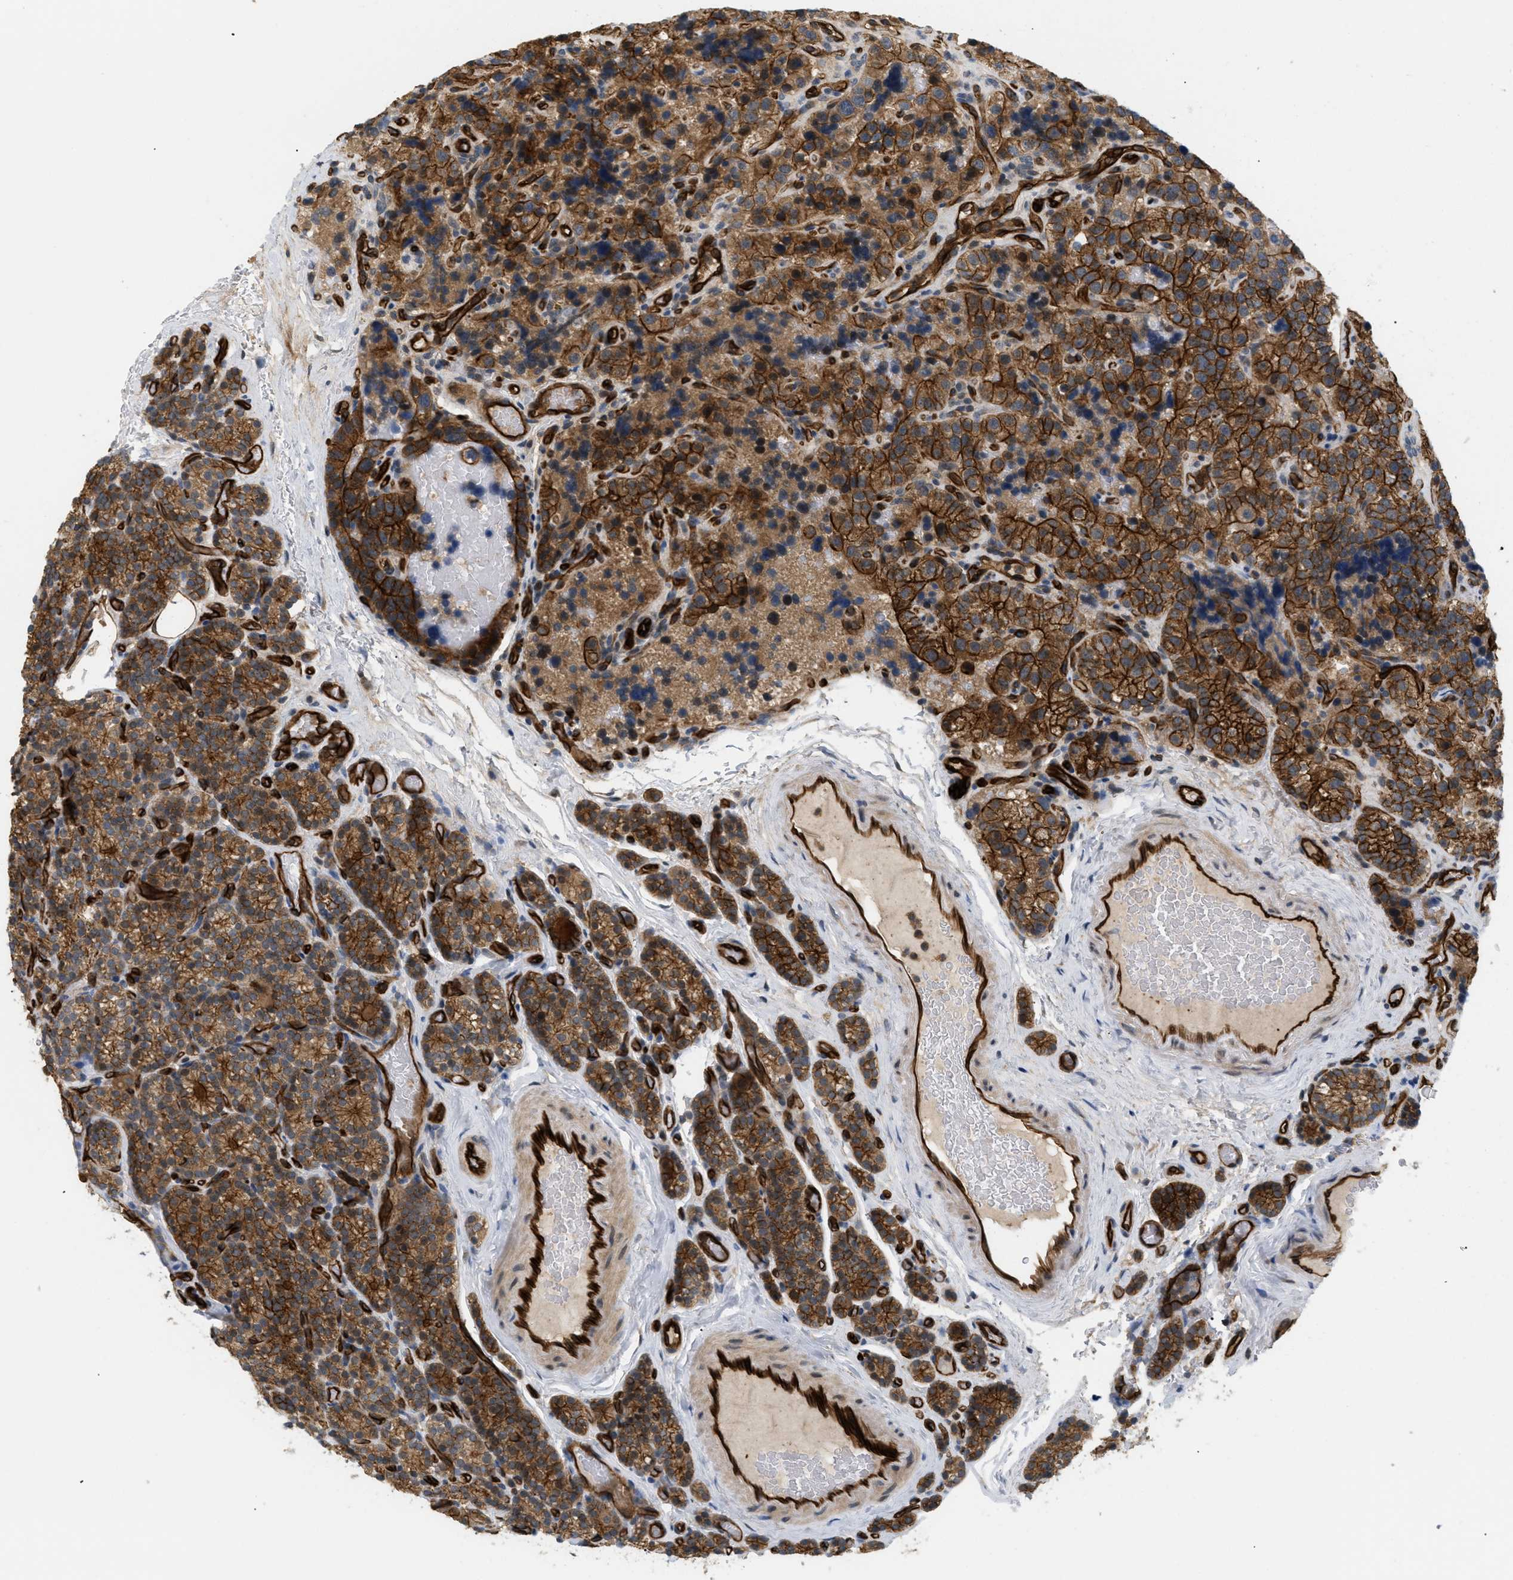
{"staining": {"intensity": "strong", "quantity": ">75%", "location": "cytoplasmic/membranous"}, "tissue": "parathyroid gland", "cell_type": "Glandular cells", "image_type": "normal", "snomed": [{"axis": "morphology", "description": "Normal tissue, NOS"}, {"axis": "morphology", "description": "Adenoma, NOS"}, {"axis": "topography", "description": "Parathyroid gland"}], "caption": "Parathyroid gland was stained to show a protein in brown. There is high levels of strong cytoplasmic/membranous staining in about >75% of glandular cells.", "gene": "PALMD", "patient": {"sex": "female", "age": 51}}